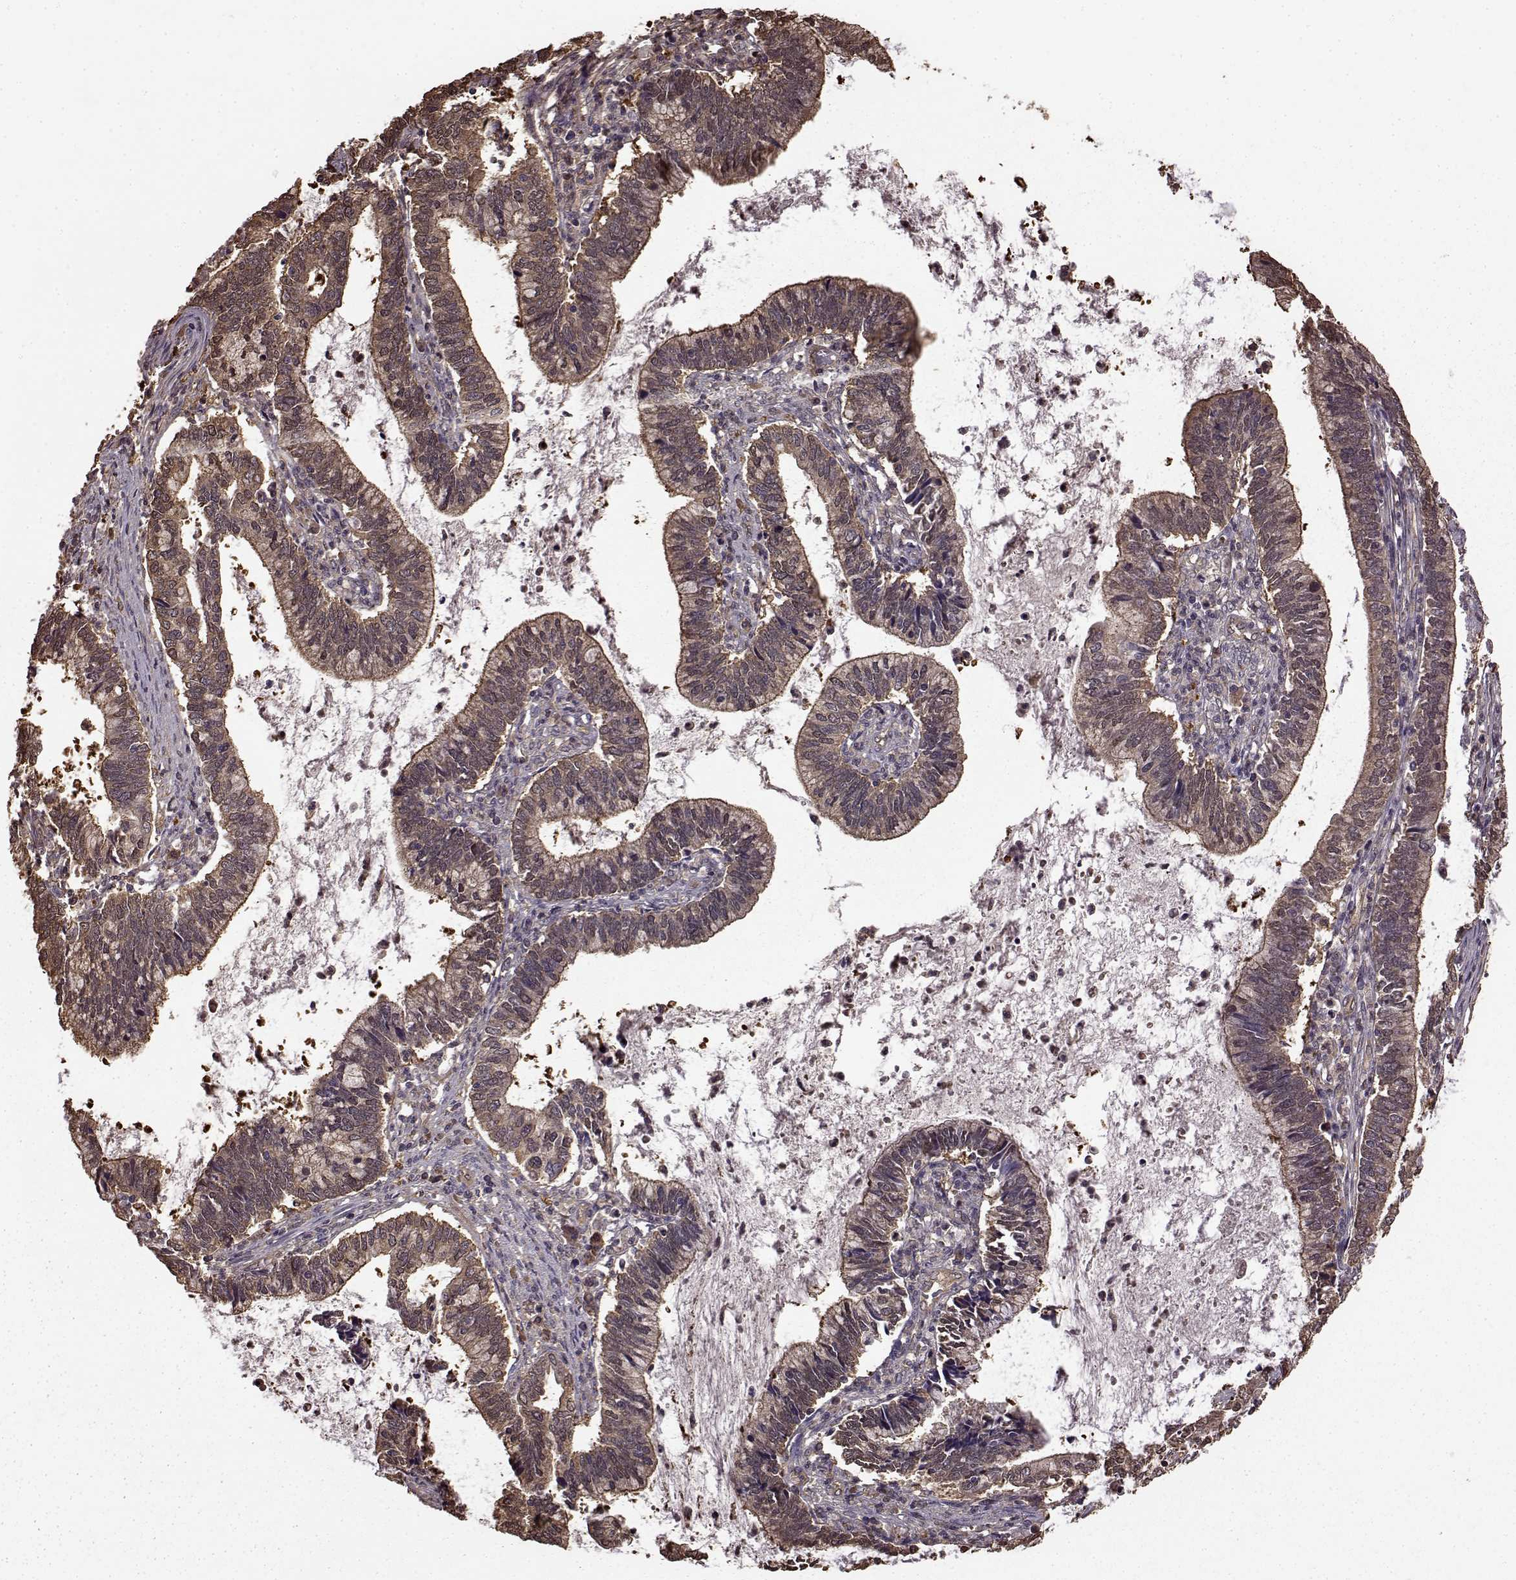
{"staining": {"intensity": "moderate", "quantity": "25%-75%", "location": "cytoplasmic/membranous"}, "tissue": "cervical cancer", "cell_type": "Tumor cells", "image_type": "cancer", "snomed": [{"axis": "morphology", "description": "Adenocarcinoma, NOS"}, {"axis": "topography", "description": "Cervix"}], "caption": "Protein staining of cervical cancer (adenocarcinoma) tissue exhibits moderate cytoplasmic/membranous positivity in about 25%-75% of tumor cells.", "gene": "NME1-NME2", "patient": {"sex": "female", "age": 42}}